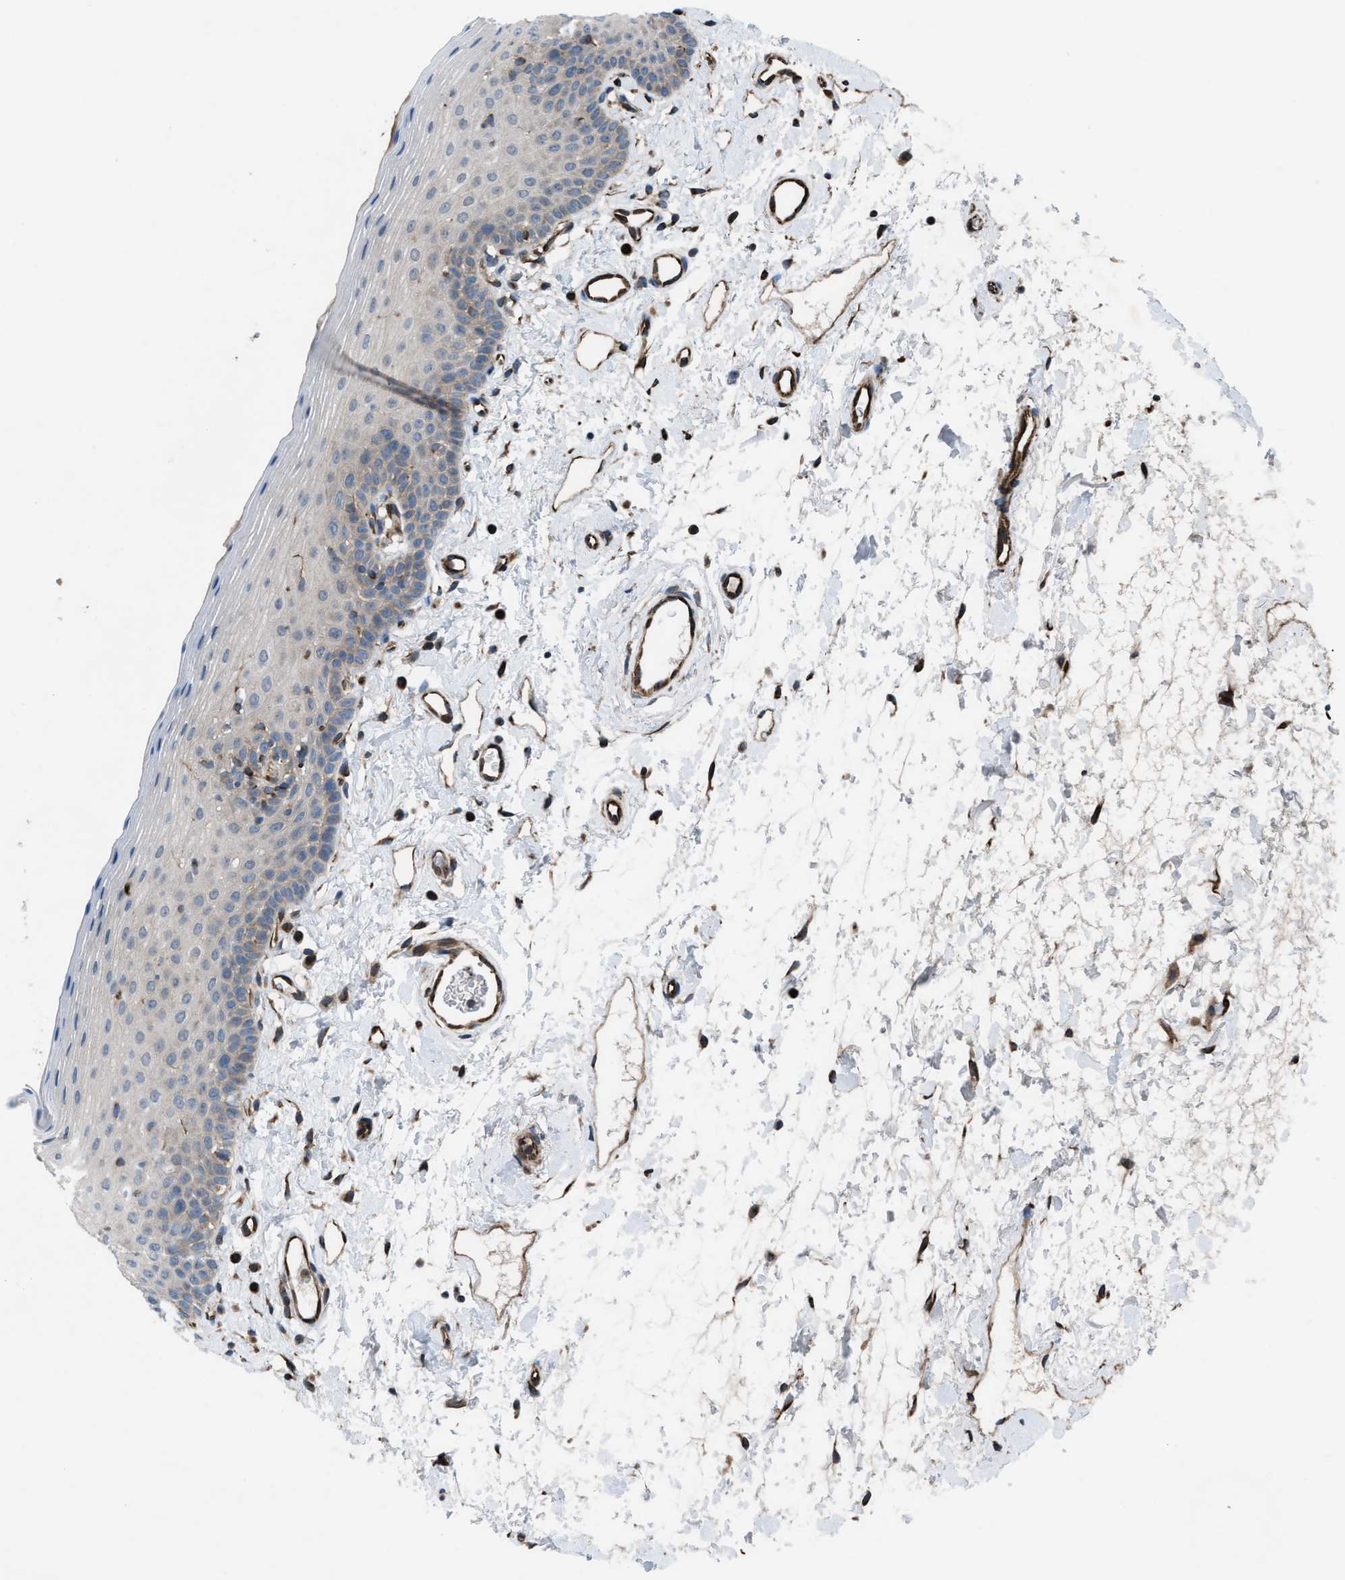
{"staining": {"intensity": "weak", "quantity": "<25%", "location": "cytoplasmic/membranous"}, "tissue": "oral mucosa", "cell_type": "Squamous epithelial cells", "image_type": "normal", "snomed": [{"axis": "morphology", "description": "Normal tissue, NOS"}, {"axis": "topography", "description": "Oral tissue"}], "caption": "Immunohistochemical staining of normal oral mucosa displays no significant expression in squamous epithelial cells.", "gene": "SLC6A9", "patient": {"sex": "male", "age": 66}}